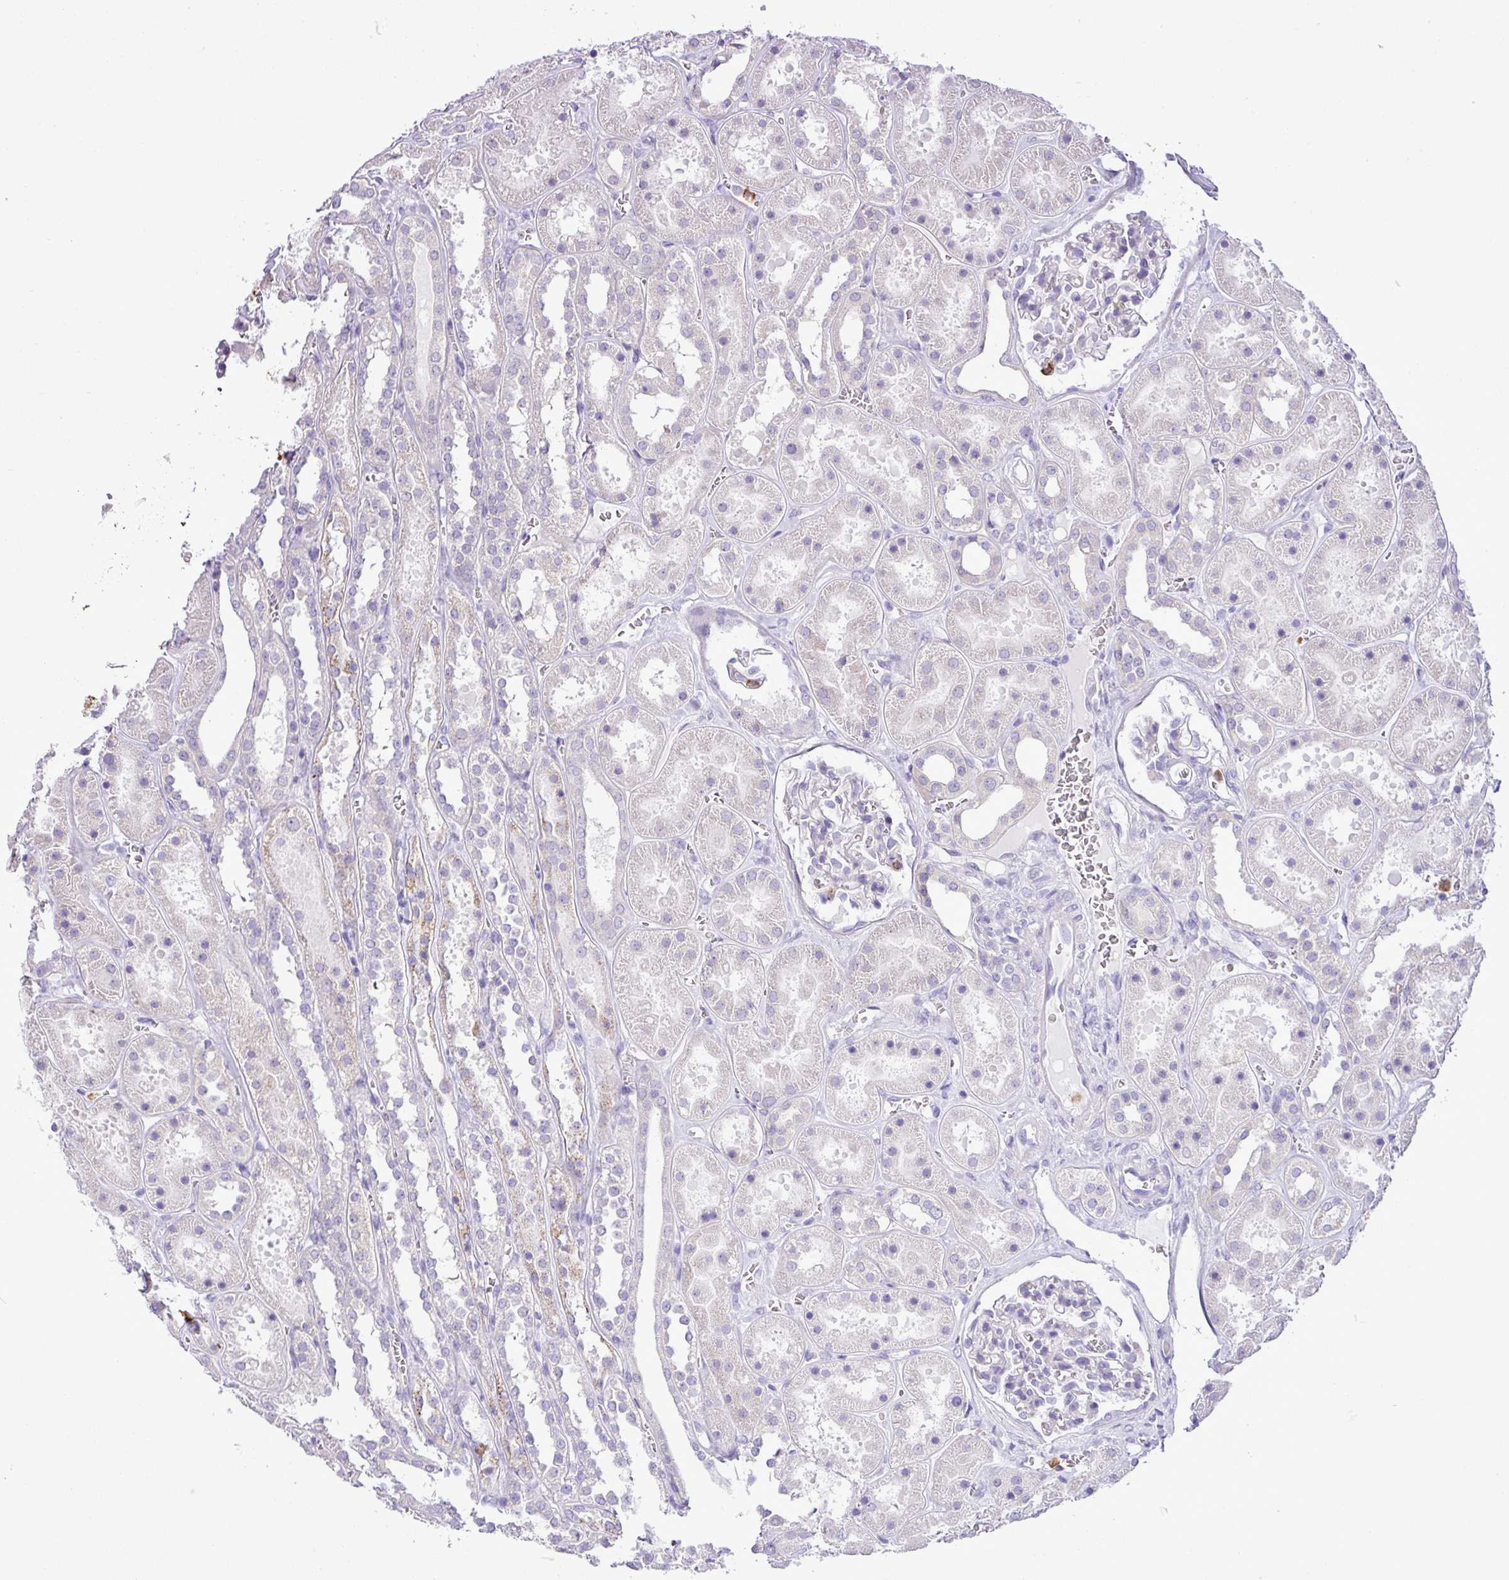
{"staining": {"intensity": "negative", "quantity": "none", "location": "none"}, "tissue": "kidney", "cell_type": "Cells in glomeruli", "image_type": "normal", "snomed": [{"axis": "morphology", "description": "Normal tissue, NOS"}, {"axis": "topography", "description": "Kidney"}], "caption": "Immunohistochemical staining of benign human kidney shows no significant positivity in cells in glomeruli. The staining was performed using DAB (3,3'-diaminobenzidine) to visualize the protein expression in brown, while the nuclei were stained in blue with hematoxylin (Magnification: 20x).", "gene": "ZSCAN5A", "patient": {"sex": "female", "age": 41}}